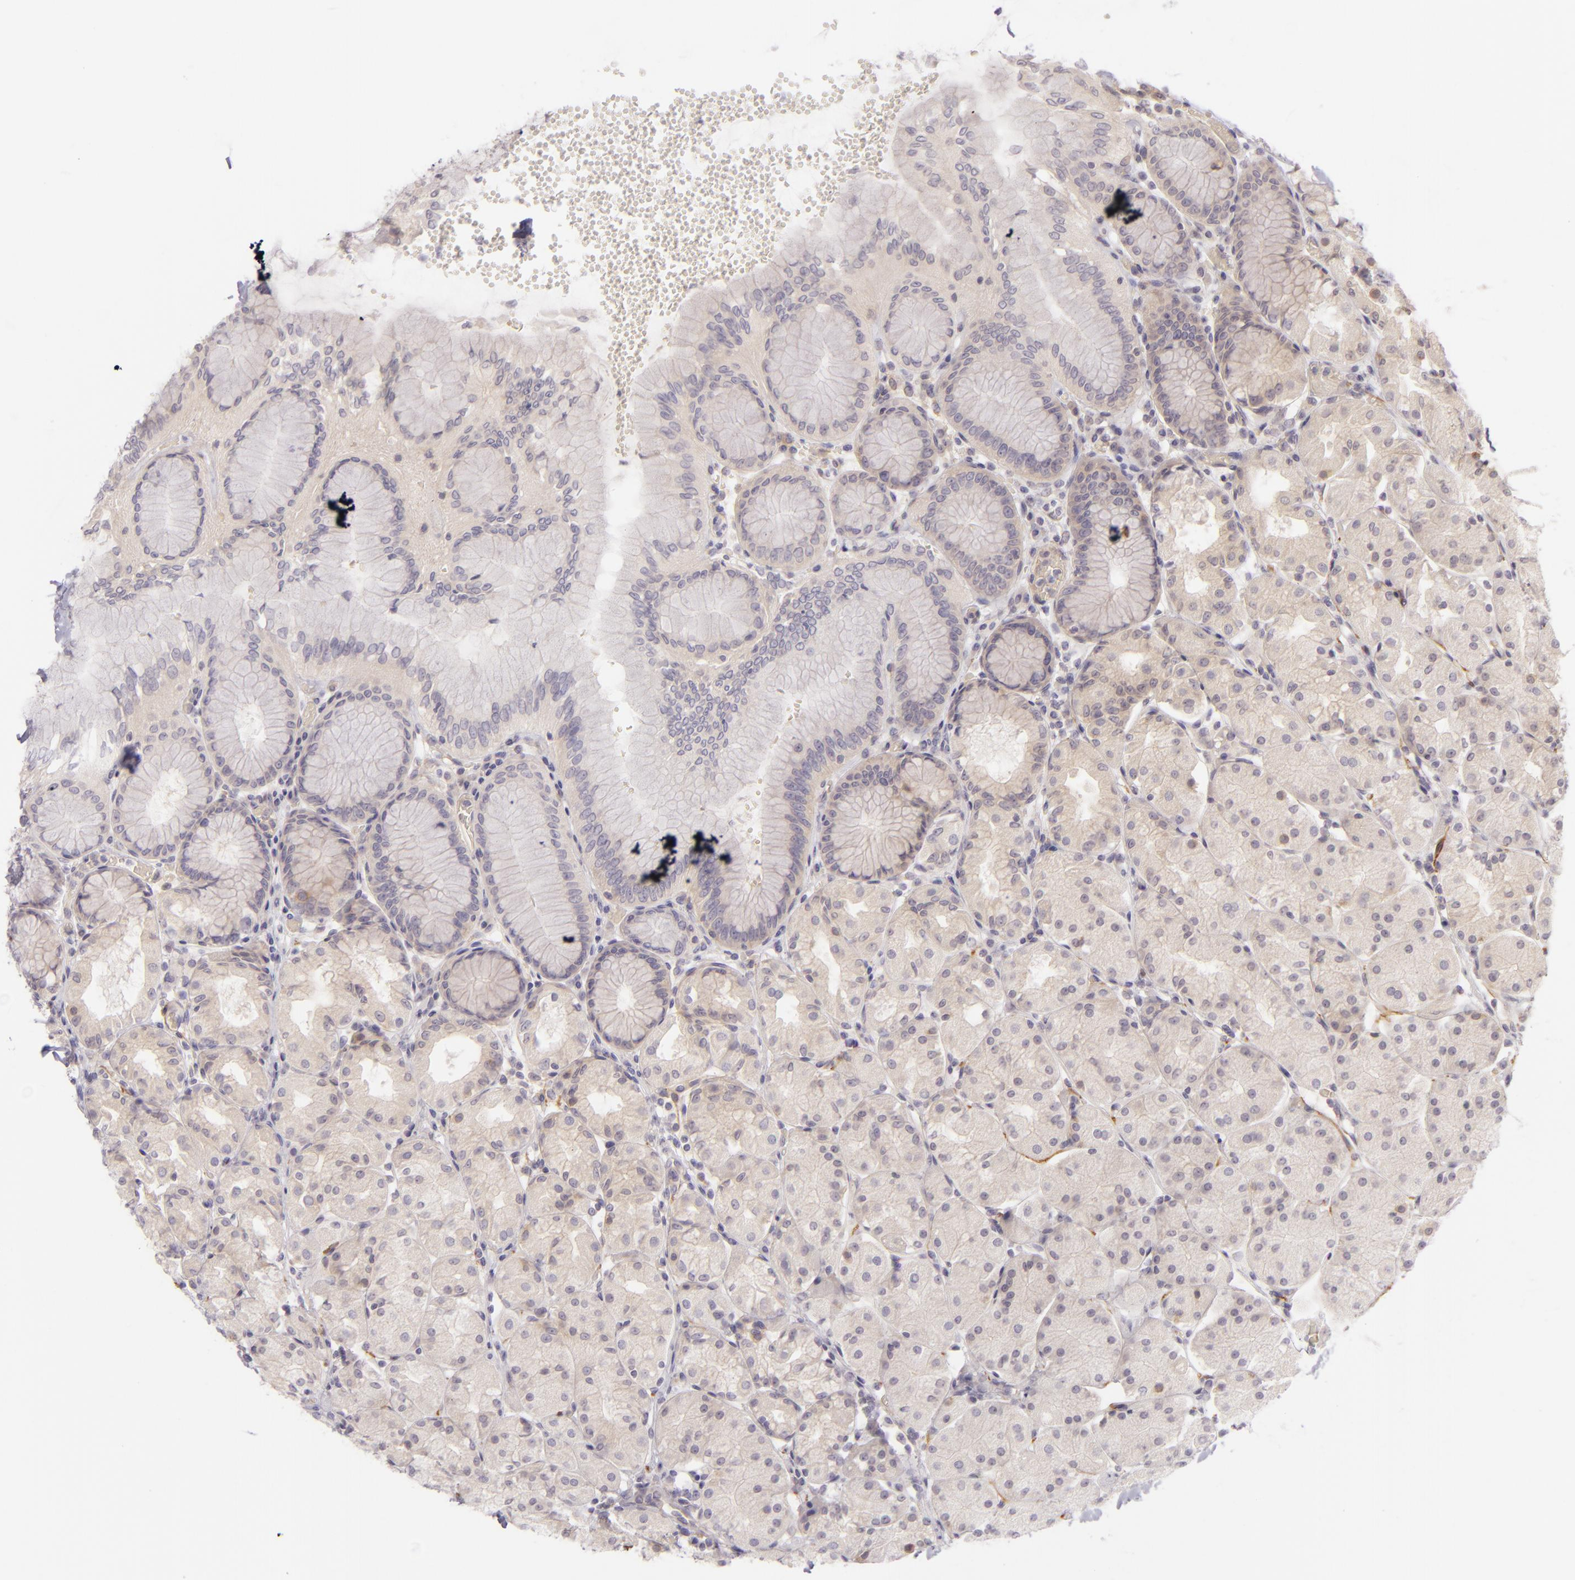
{"staining": {"intensity": "weak", "quantity": "25%-75%", "location": "cytoplasmic/membranous"}, "tissue": "stomach", "cell_type": "Glandular cells", "image_type": "normal", "snomed": [{"axis": "morphology", "description": "Normal tissue, NOS"}, {"axis": "topography", "description": "Stomach, upper"}, {"axis": "topography", "description": "Stomach"}], "caption": "Immunohistochemistry (IHC) of unremarkable stomach reveals low levels of weak cytoplasmic/membranous positivity in about 25%-75% of glandular cells. (DAB (3,3'-diaminobenzidine) = brown stain, brightfield microscopy at high magnification).", "gene": "ZC3H7B", "patient": {"sex": "male", "age": 76}}